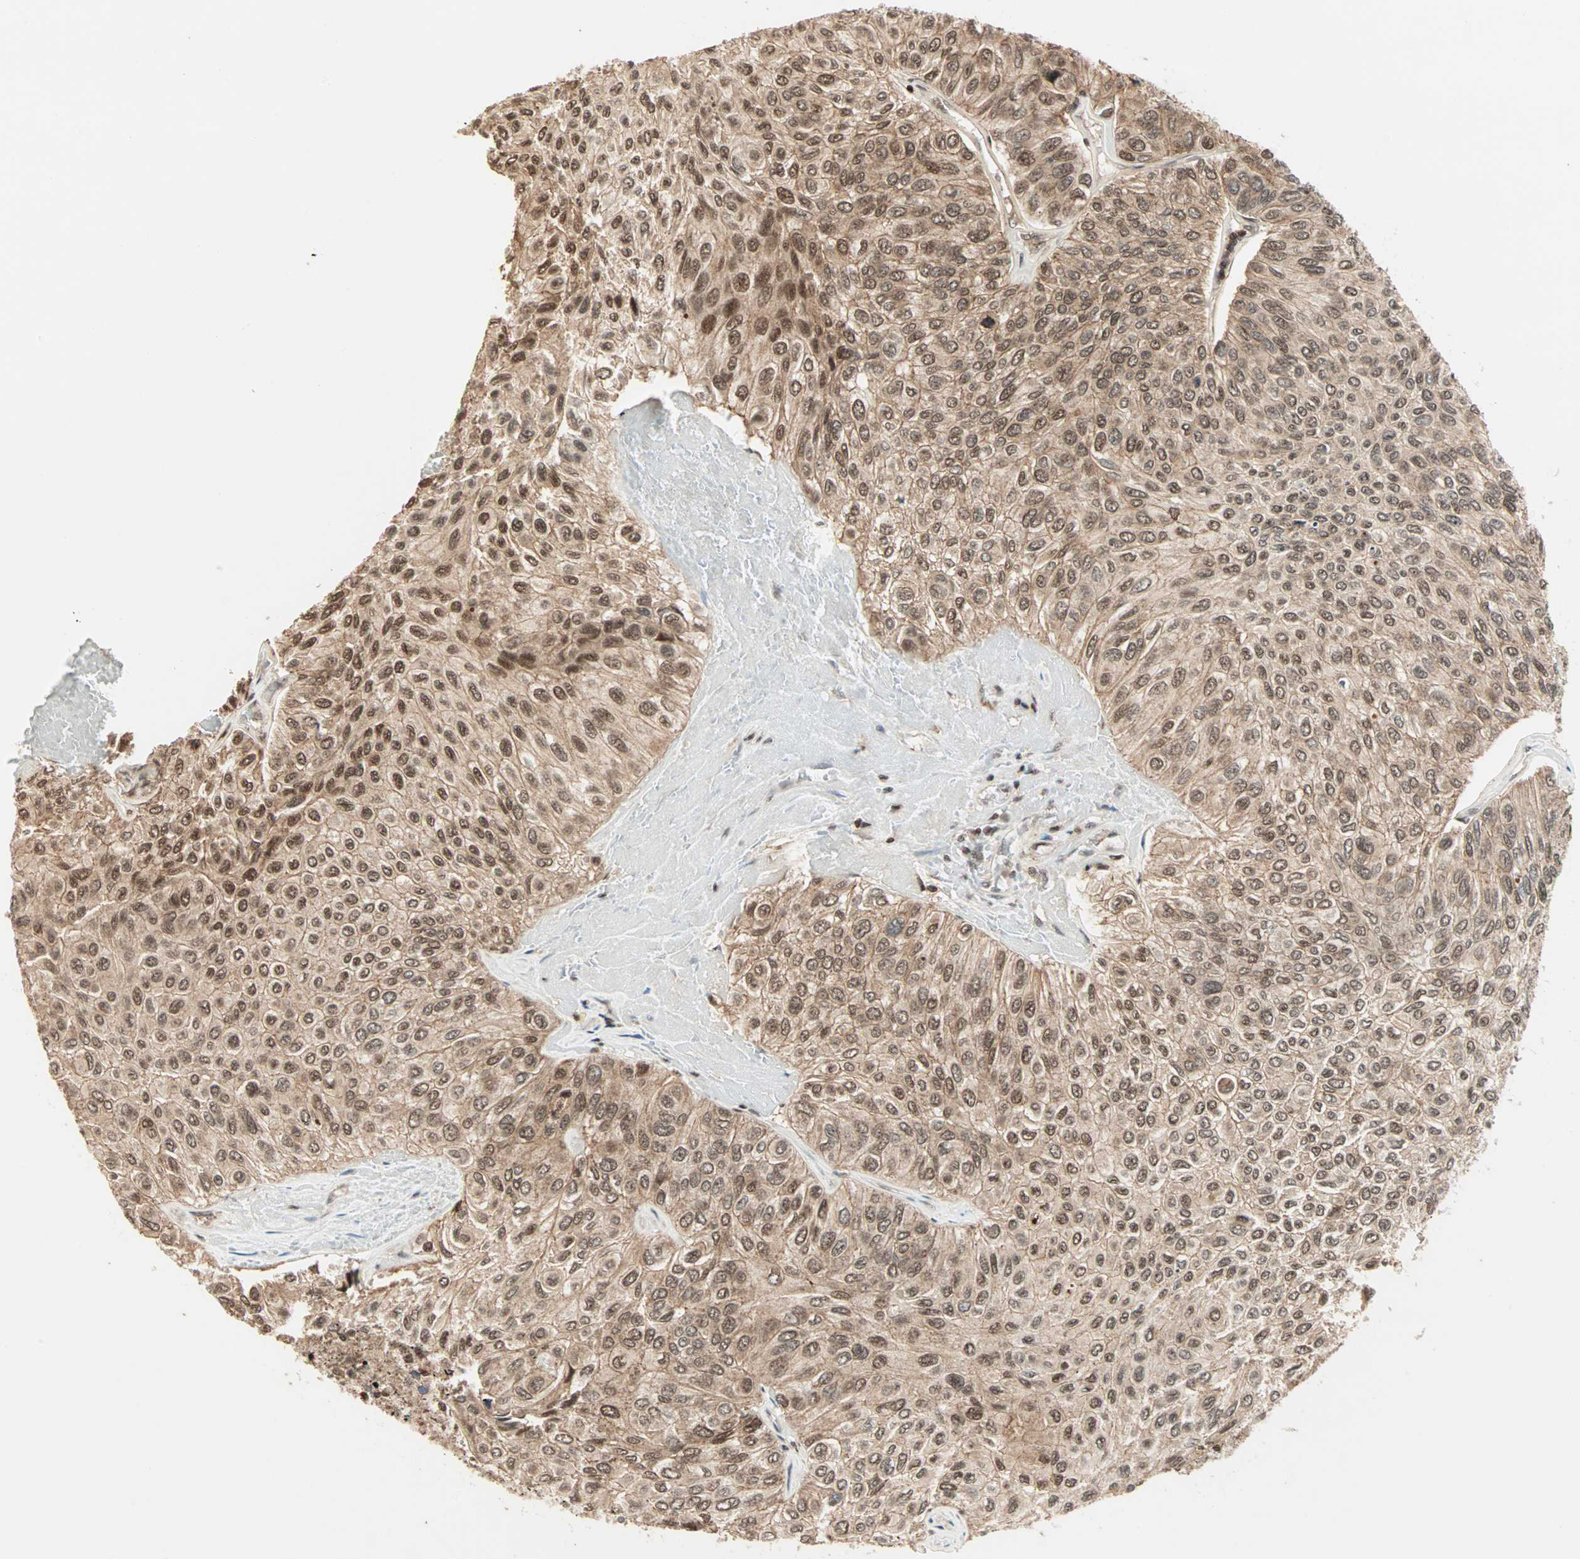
{"staining": {"intensity": "strong", "quantity": ">75%", "location": "cytoplasmic/membranous,nuclear"}, "tissue": "urothelial cancer", "cell_type": "Tumor cells", "image_type": "cancer", "snomed": [{"axis": "morphology", "description": "Urothelial carcinoma, High grade"}, {"axis": "topography", "description": "Urinary bladder"}], "caption": "The micrograph demonstrates staining of urothelial cancer, revealing strong cytoplasmic/membranous and nuclear protein expression (brown color) within tumor cells.", "gene": "ZBED9", "patient": {"sex": "male", "age": 66}}